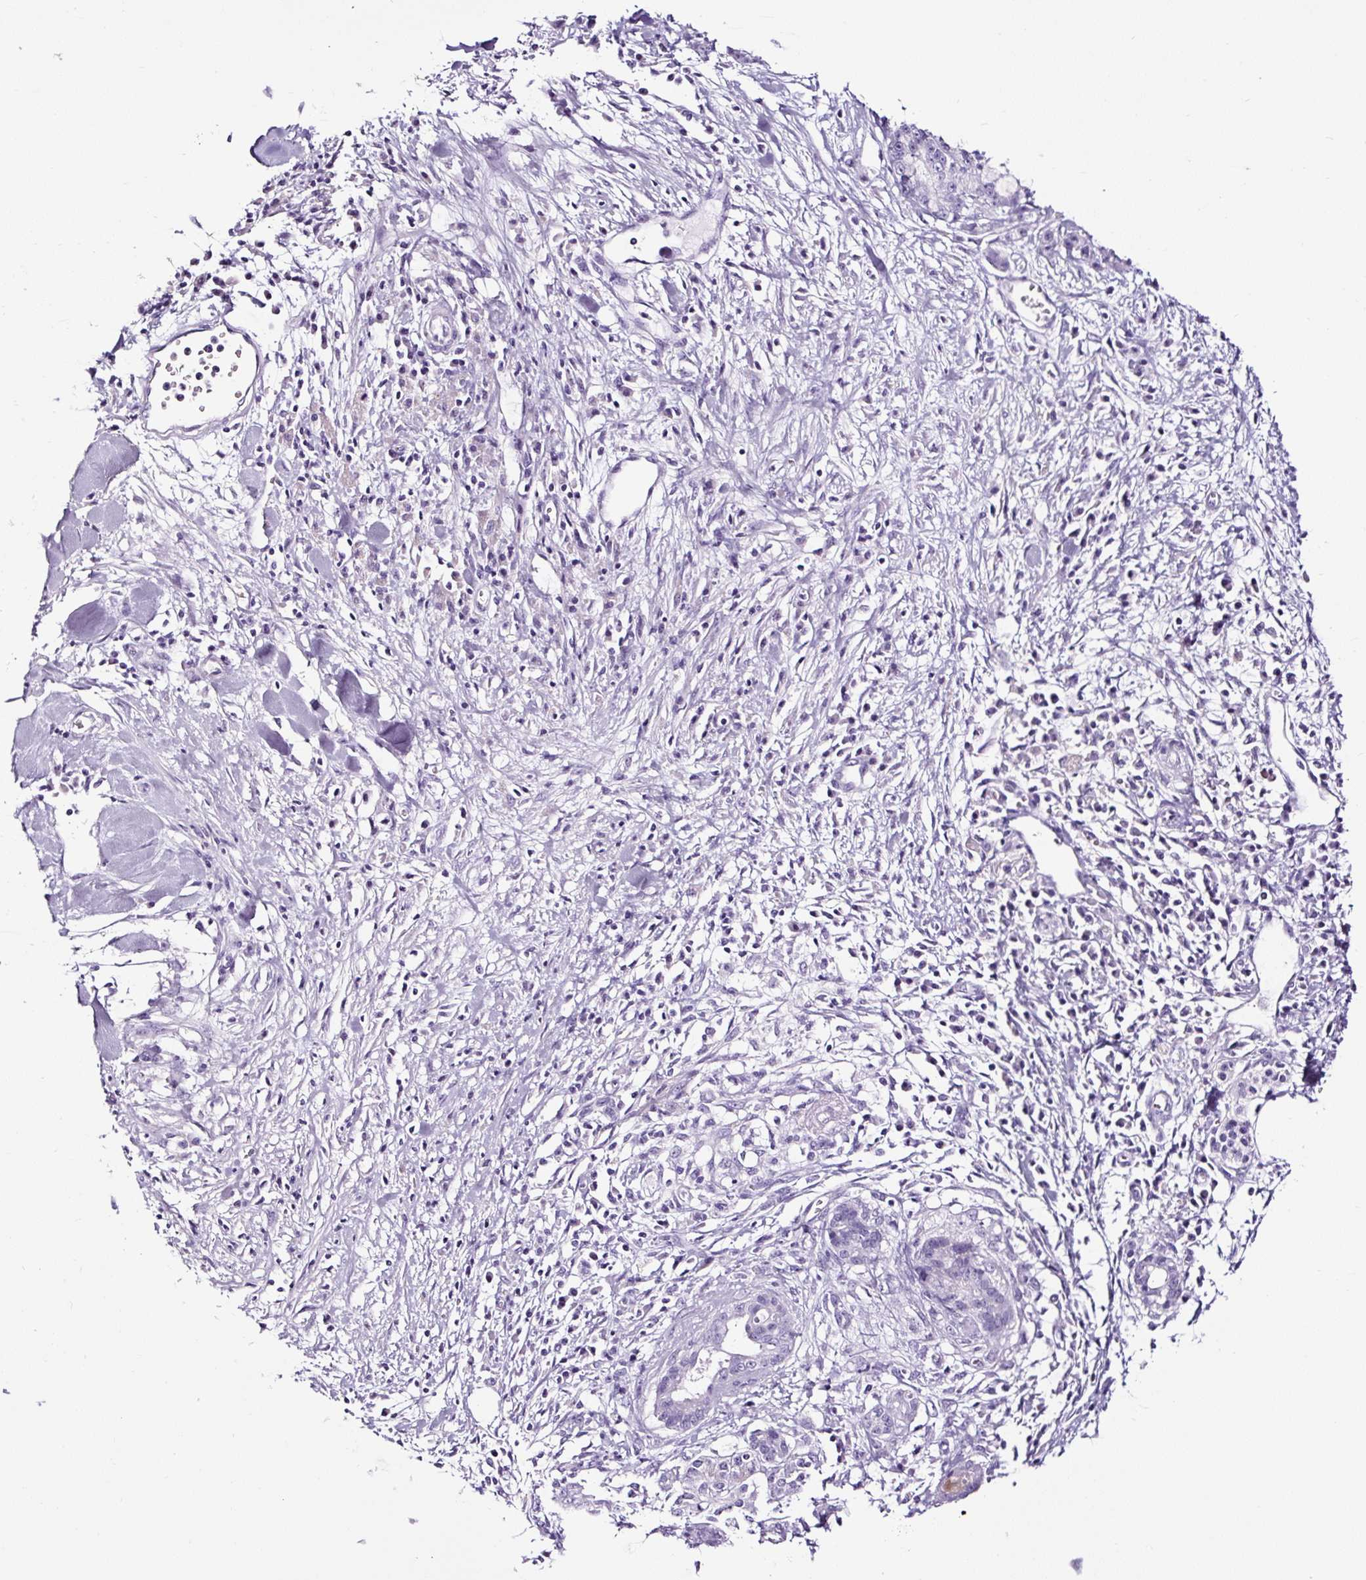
{"staining": {"intensity": "negative", "quantity": "none", "location": "none"}, "tissue": "pancreatic cancer", "cell_type": "Tumor cells", "image_type": "cancer", "snomed": [{"axis": "morphology", "description": "Adenocarcinoma, NOS"}, {"axis": "topography", "description": "Pancreas"}], "caption": "This is an IHC micrograph of pancreatic cancer. There is no staining in tumor cells.", "gene": "NPHS2", "patient": {"sex": "female", "age": 73}}